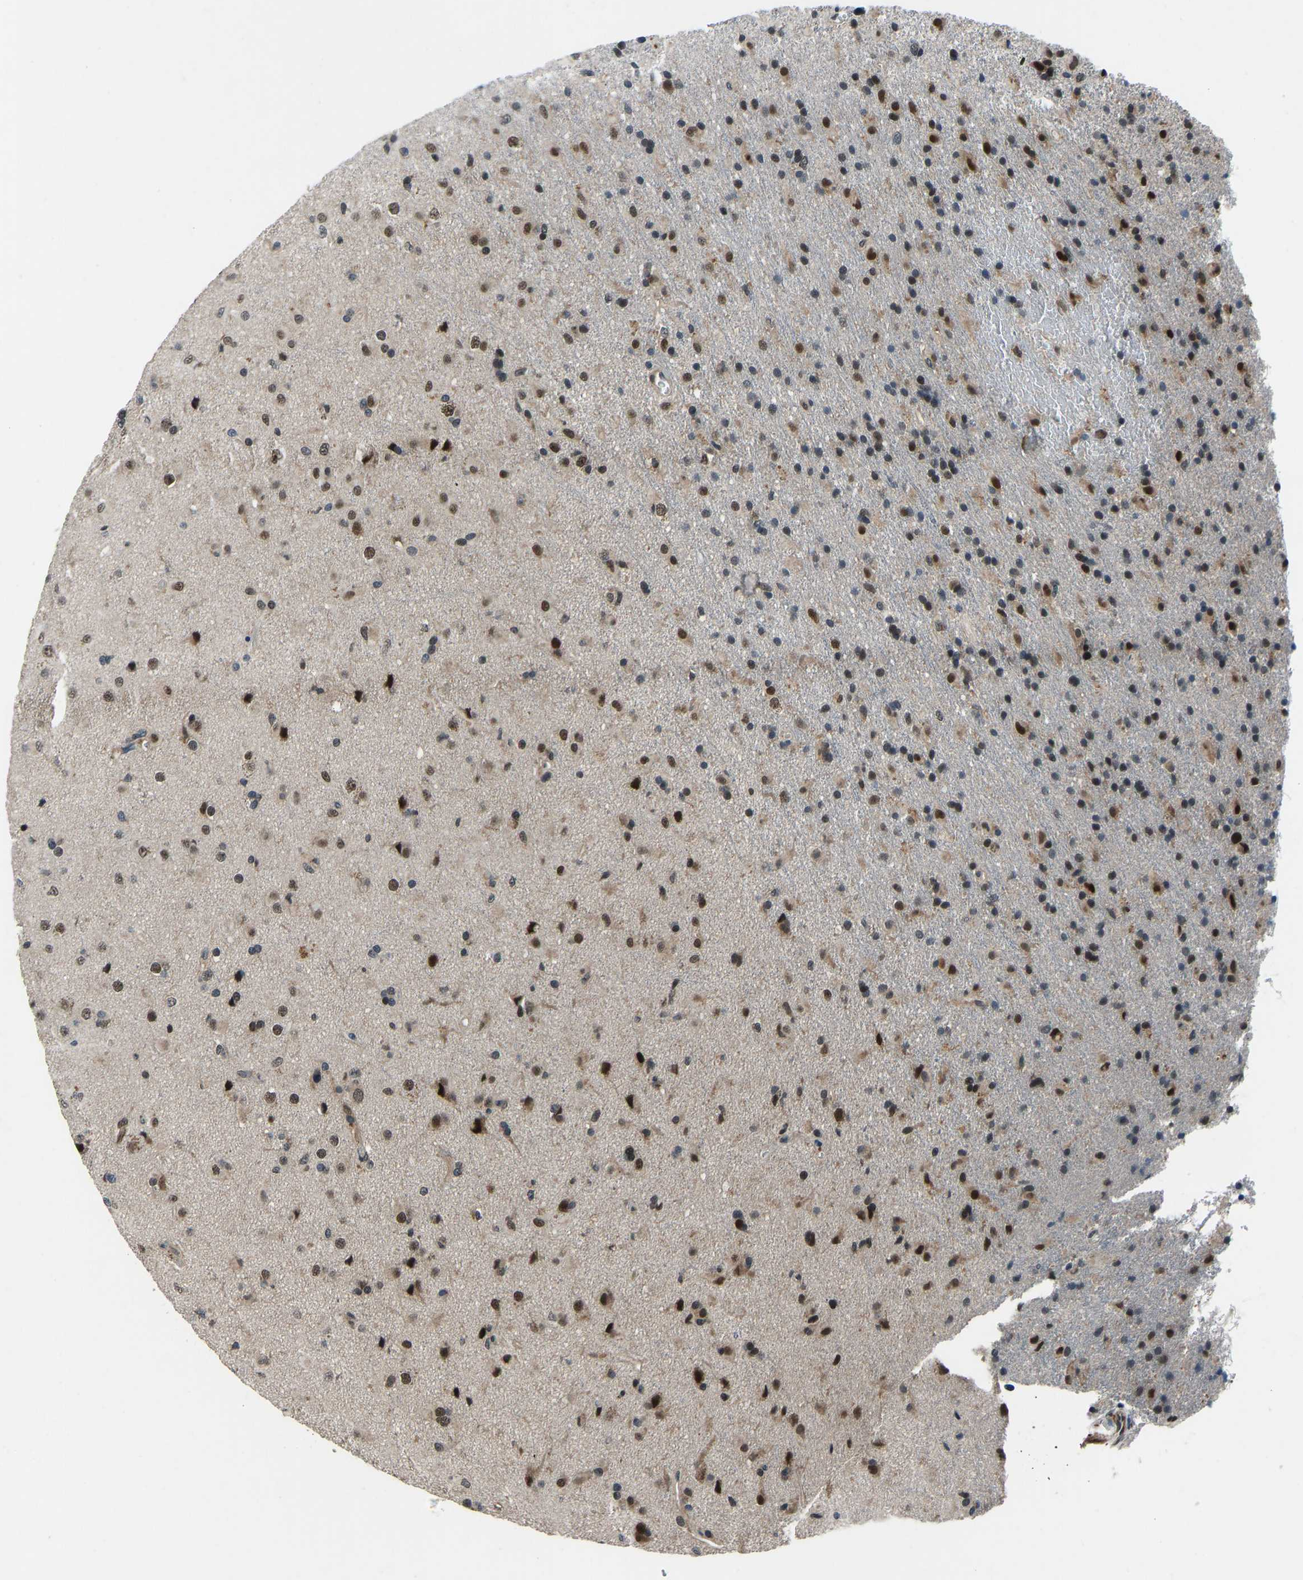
{"staining": {"intensity": "strong", "quantity": "25%-75%", "location": "nuclear"}, "tissue": "glioma", "cell_type": "Tumor cells", "image_type": "cancer", "snomed": [{"axis": "morphology", "description": "Glioma, malignant, Low grade"}, {"axis": "topography", "description": "Brain"}], "caption": "High-power microscopy captured an immunohistochemistry (IHC) histopathology image of glioma, revealing strong nuclear staining in about 25%-75% of tumor cells.", "gene": "RLIM", "patient": {"sex": "male", "age": 65}}